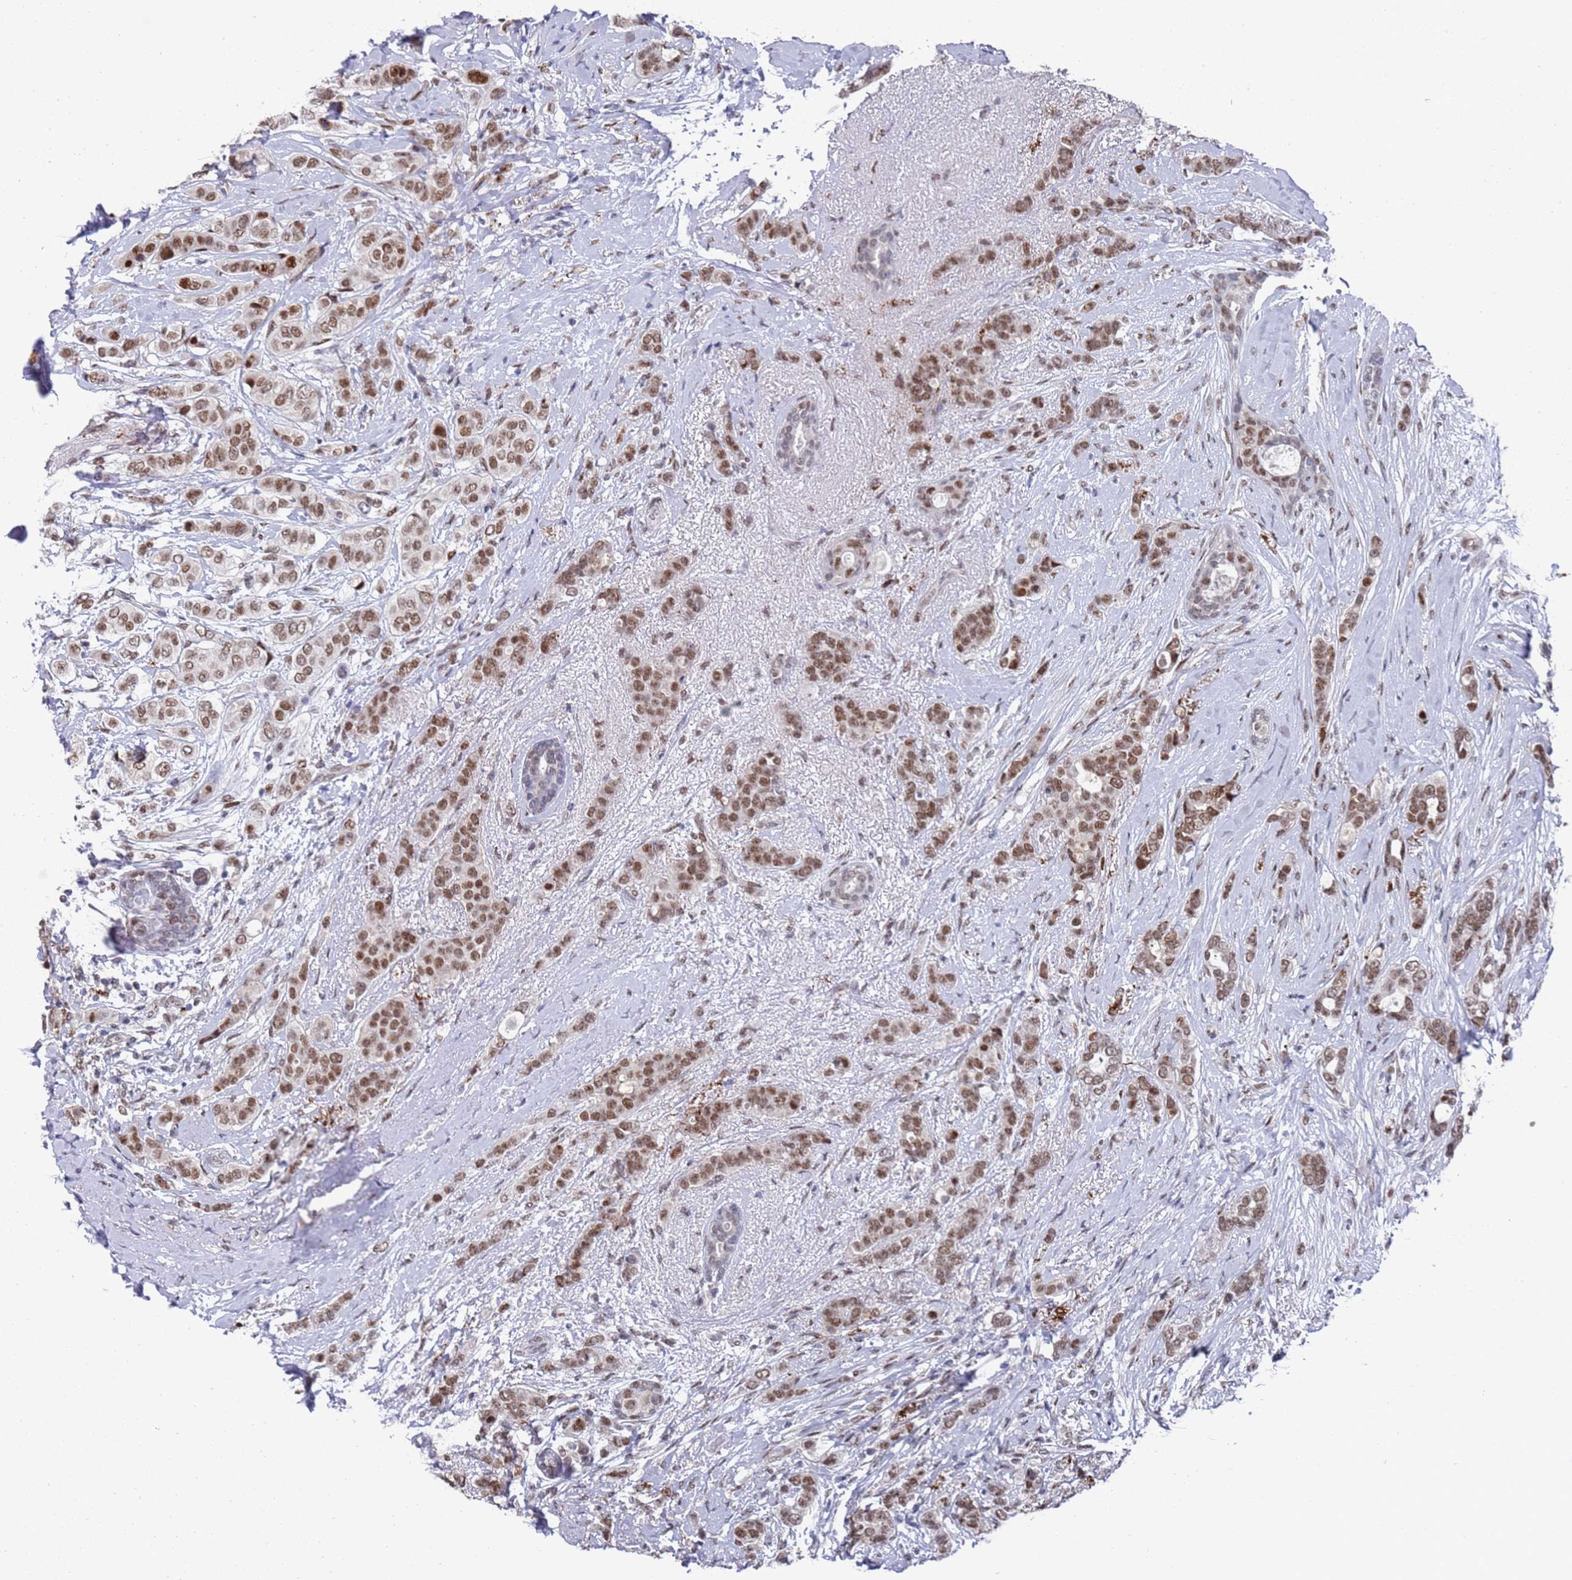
{"staining": {"intensity": "moderate", "quantity": ">75%", "location": "nuclear"}, "tissue": "breast cancer", "cell_type": "Tumor cells", "image_type": "cancer", "snomed": [{"axis": "morphology", "description": "Lobular carcinoma"}, {"axis": "topography", "description": "Breast"}], "caption": "This histopathology image displays breast cancer stained with IHC to label a protein in brown. The nuclear of tumor cells show moderate positivity for the protein. Nuclei are counter-stained blue.", "gene": "COPS6", "patient": {"sex": "female", "age": 51}}